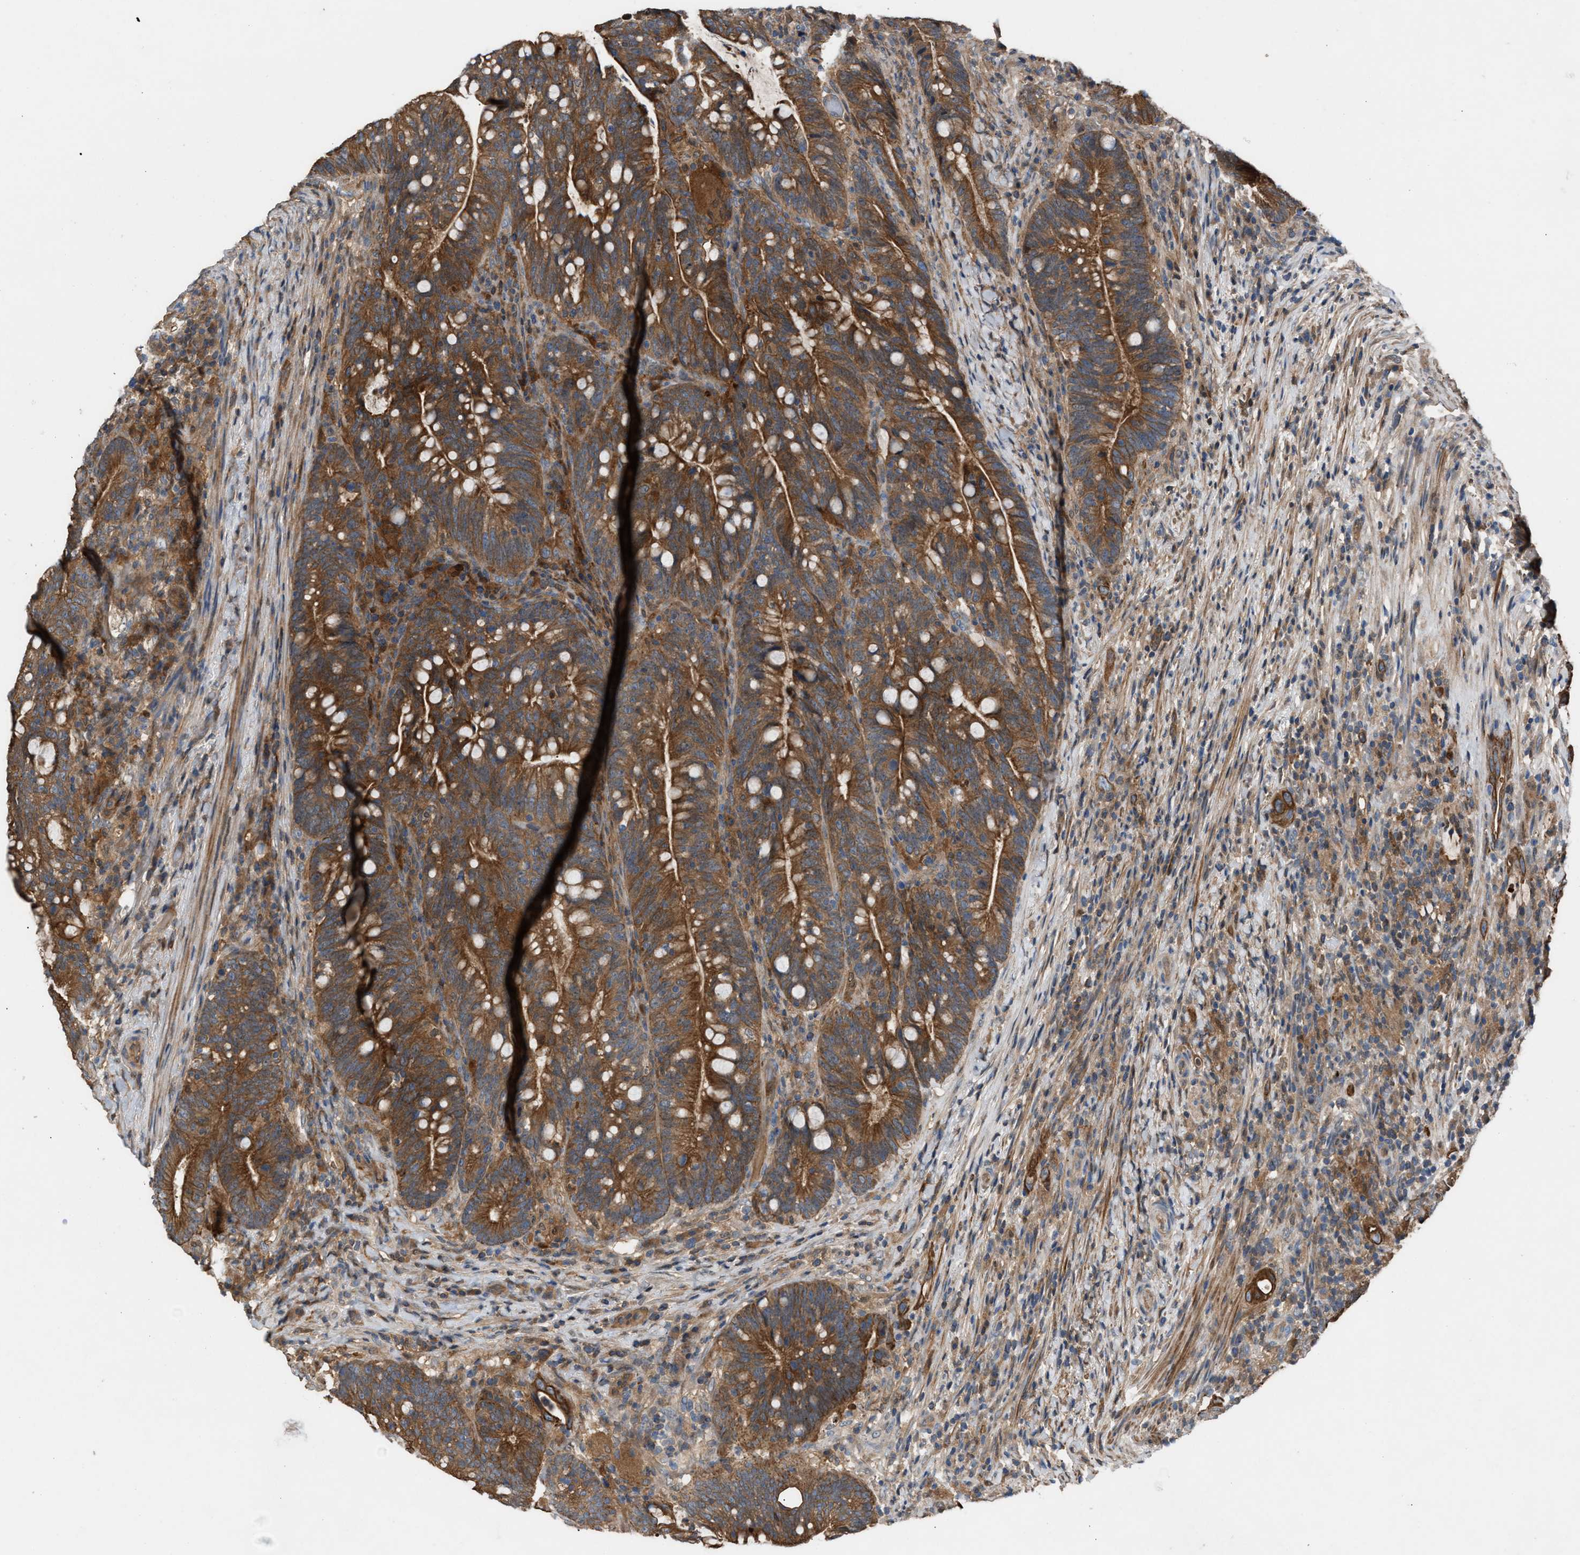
{"staining": {"intensity": "moderate", "quantity": ">75%", "location": "cytoplasmic/membranous"}, "tissue": "colorectal cancer", "cell_type": "Tumor cells", "image_type": "cancer", "snomed": [{"axis": "morphology", "description": "Adenocarcinoma, NOS"}, {"axis": "topography", "description": "Colon"}], "caption": "Protein staining demonstrates moderate cytoplasmic/membranous expression in approximately >75% of tumor cells in colorectal cancer. Using DAB (3,3'-diaminobenzidine) (brown) and hematoxylin (blue) stains, captured at high magnification using brightfield microscopy.", "gene": "TPK1", "patient": {"sex": "female", "age": 66}}